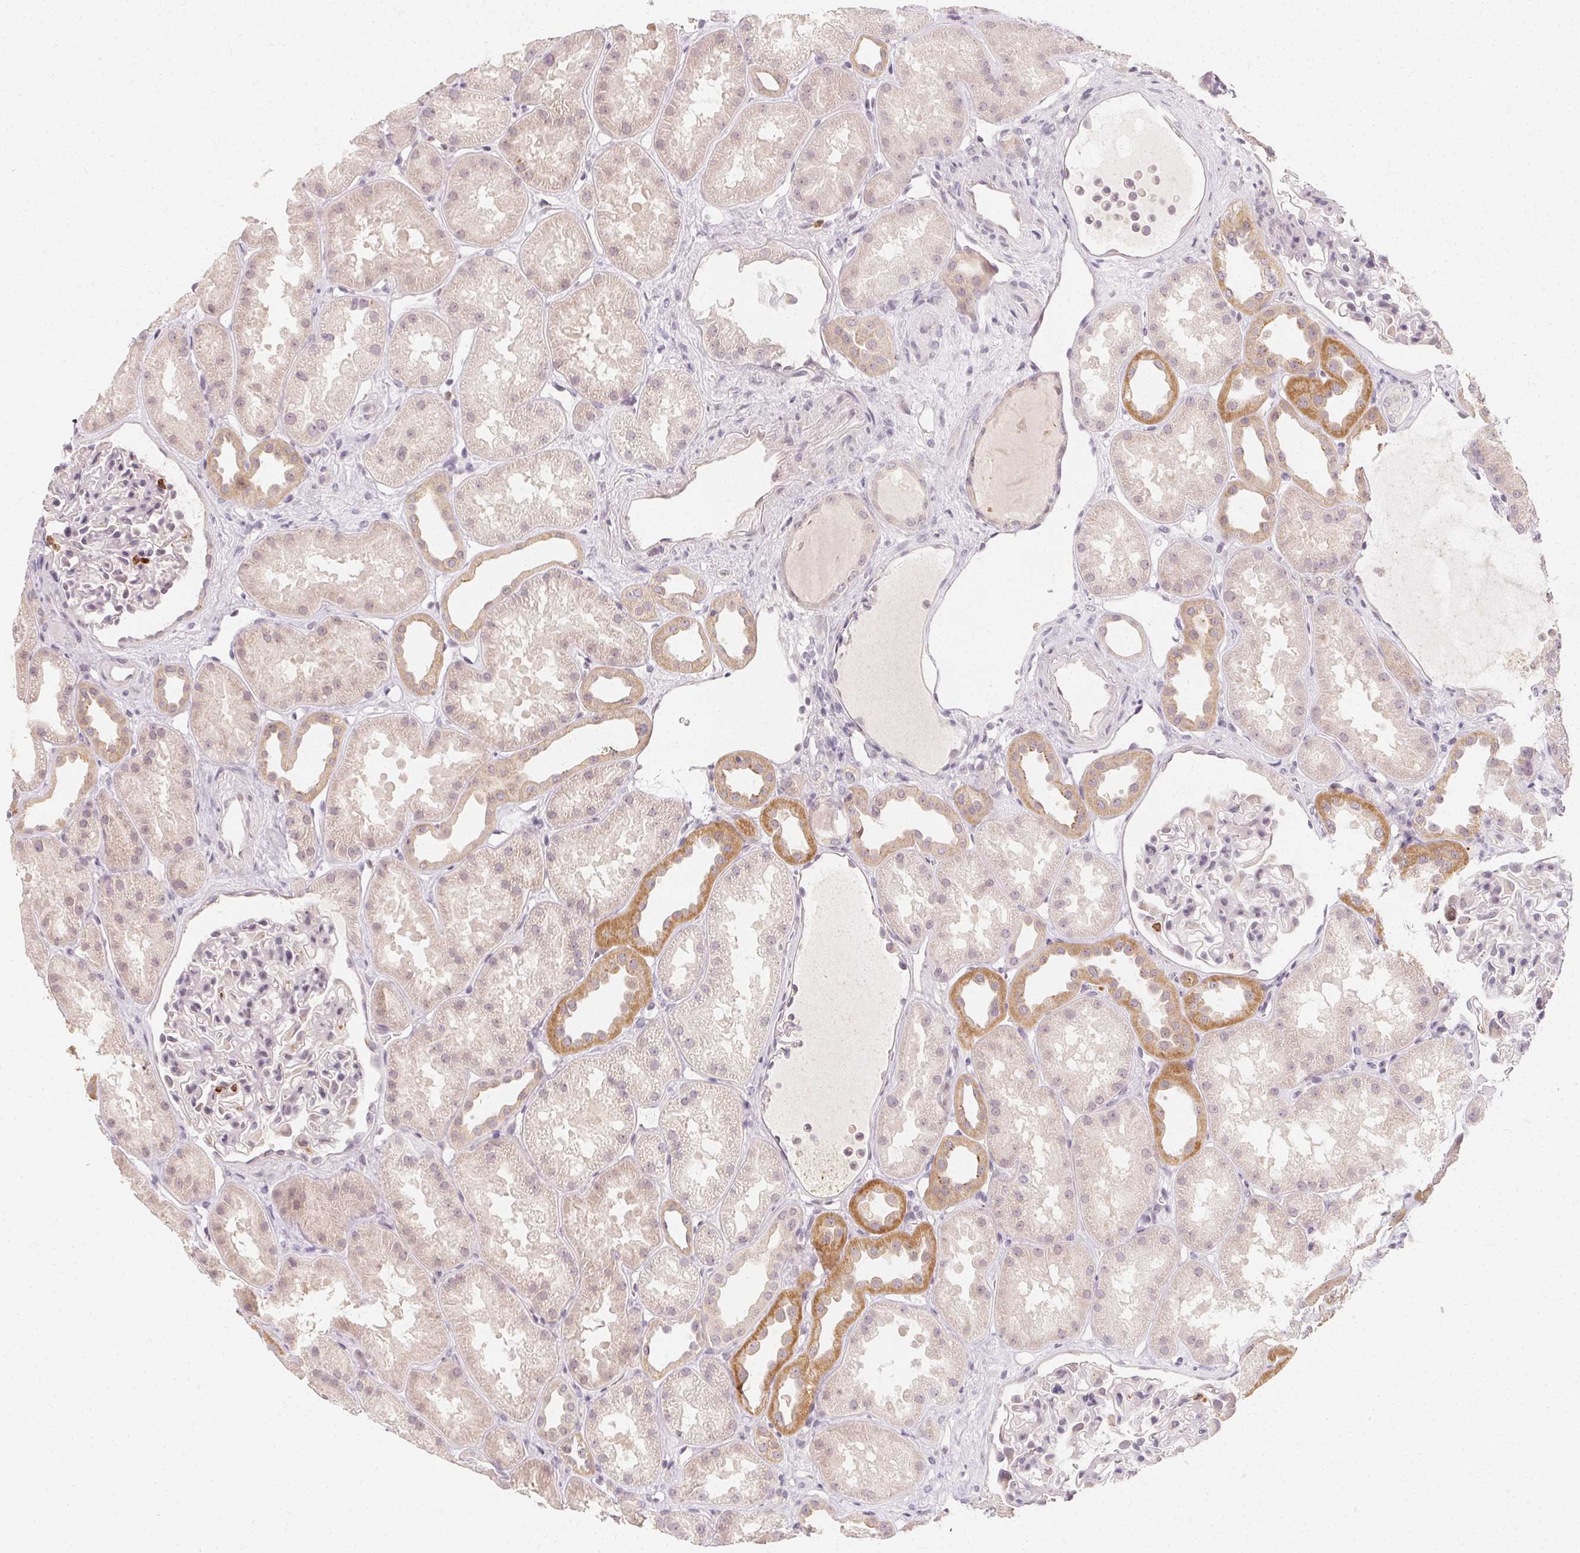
{"staining": {"intensity": "negative", "quantity": "none", "location": "none"}, "tissue": "kidney", "cell_type": "Cells in glomeruli", "image_type": "normal", "snomed": [{"axis": "morphology", "description": "Normal tissue, NOS"}, {"axis": "topography", "description": "Kidney"}], "caption": "The IHC histopathology image has no significant staining in cells in glomeruli of kidney.", "gene": "CLCNKA", "patient": {"sex": "male", "age": 61}}